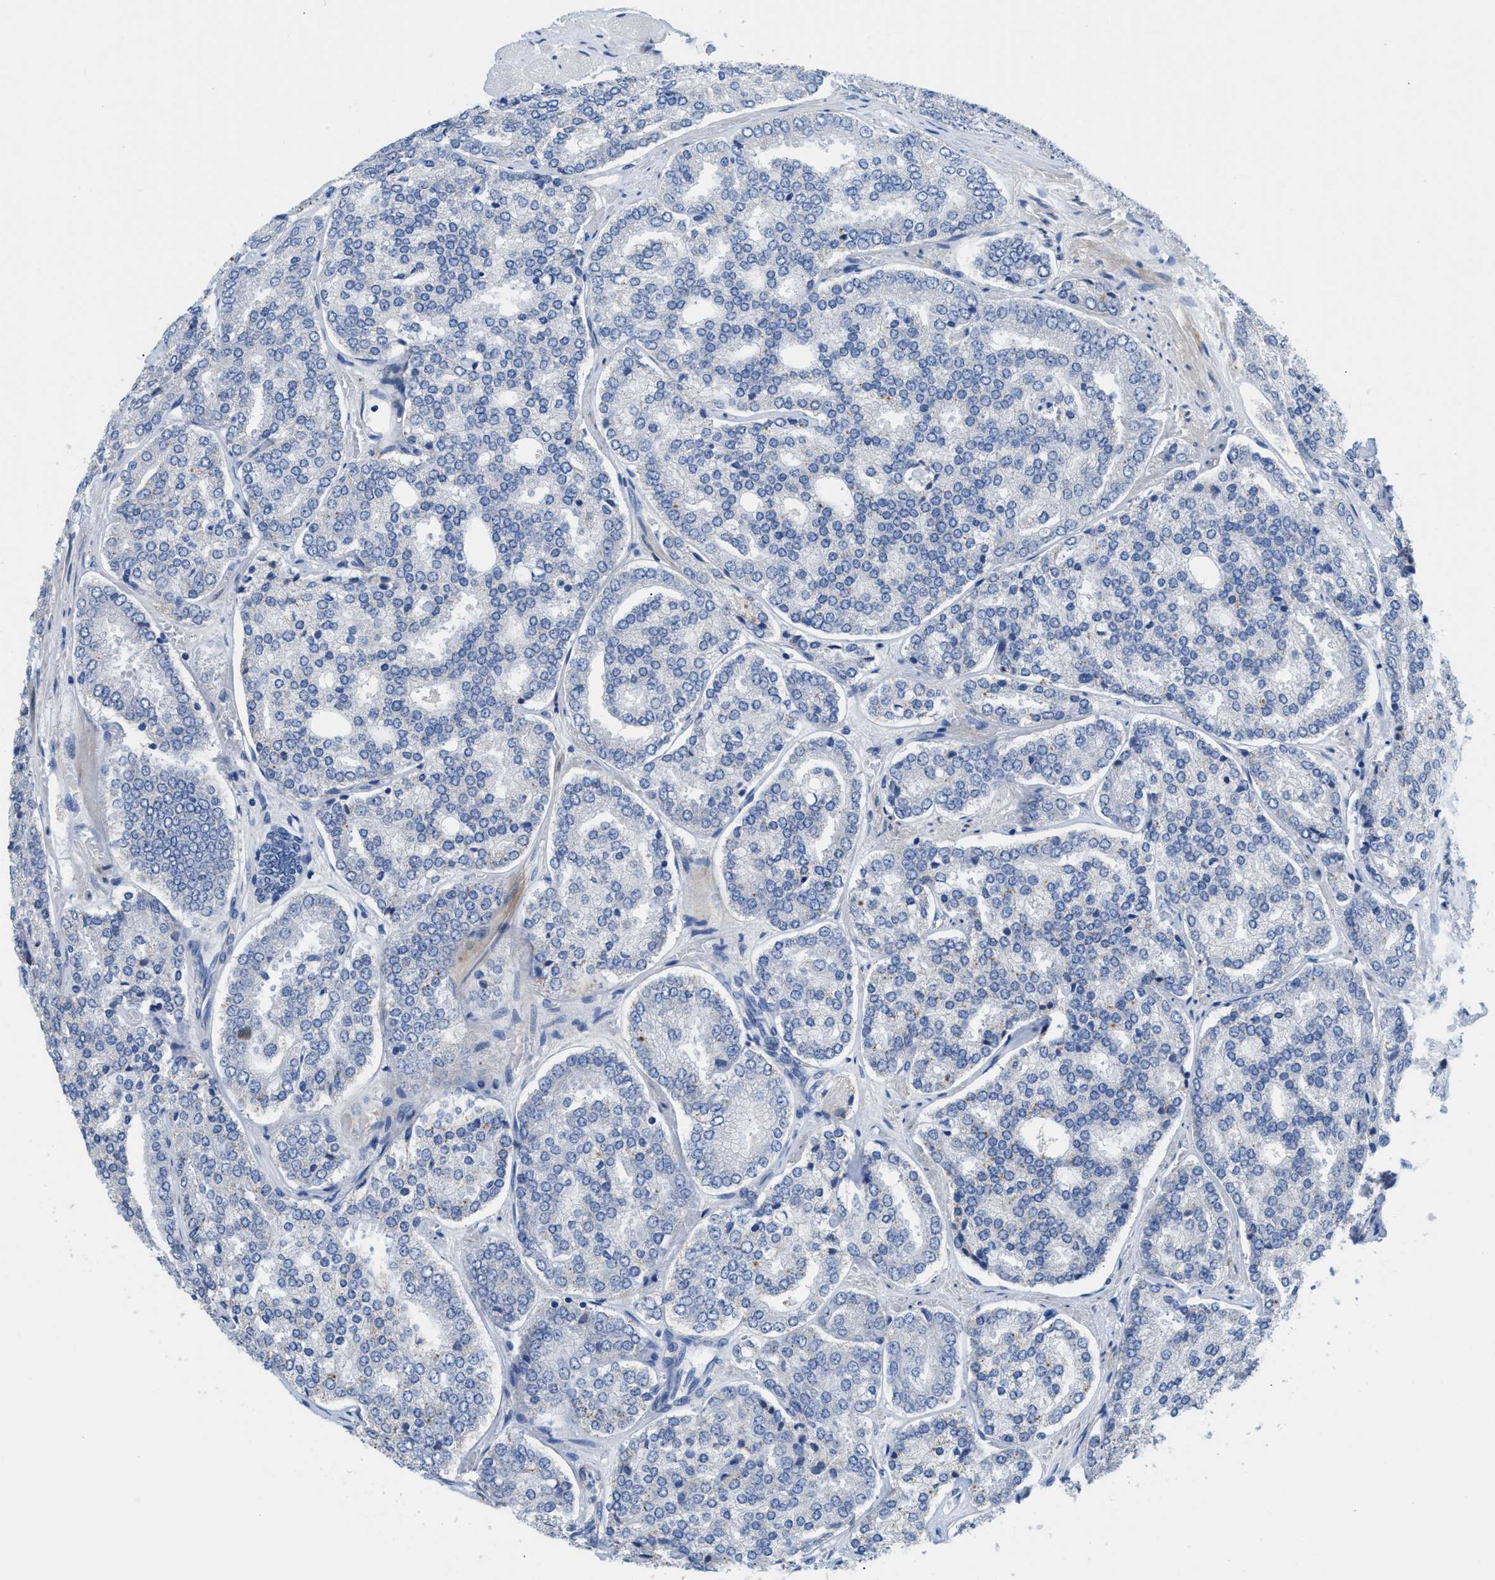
{"staining": {"intensity": "negative", "quantity": "none", "location": "none"}, "tissue": "prostate cancer", "cell_type": "Tumor cells", "image_type": "cancer", "snomed": [{"axis": "morphology", "description": "Adenocarcinoma, High grade"}, {"axis": "topography", "description": "Prostate"}], "caption": "This is an immunohistochemistry (IHC) image of prostate cancer (adenocarcinoma (high-grade)). There is no expression in tumor cells.", "gene": "OR9K2", "patient": {"sex": "male", "age": 65}}